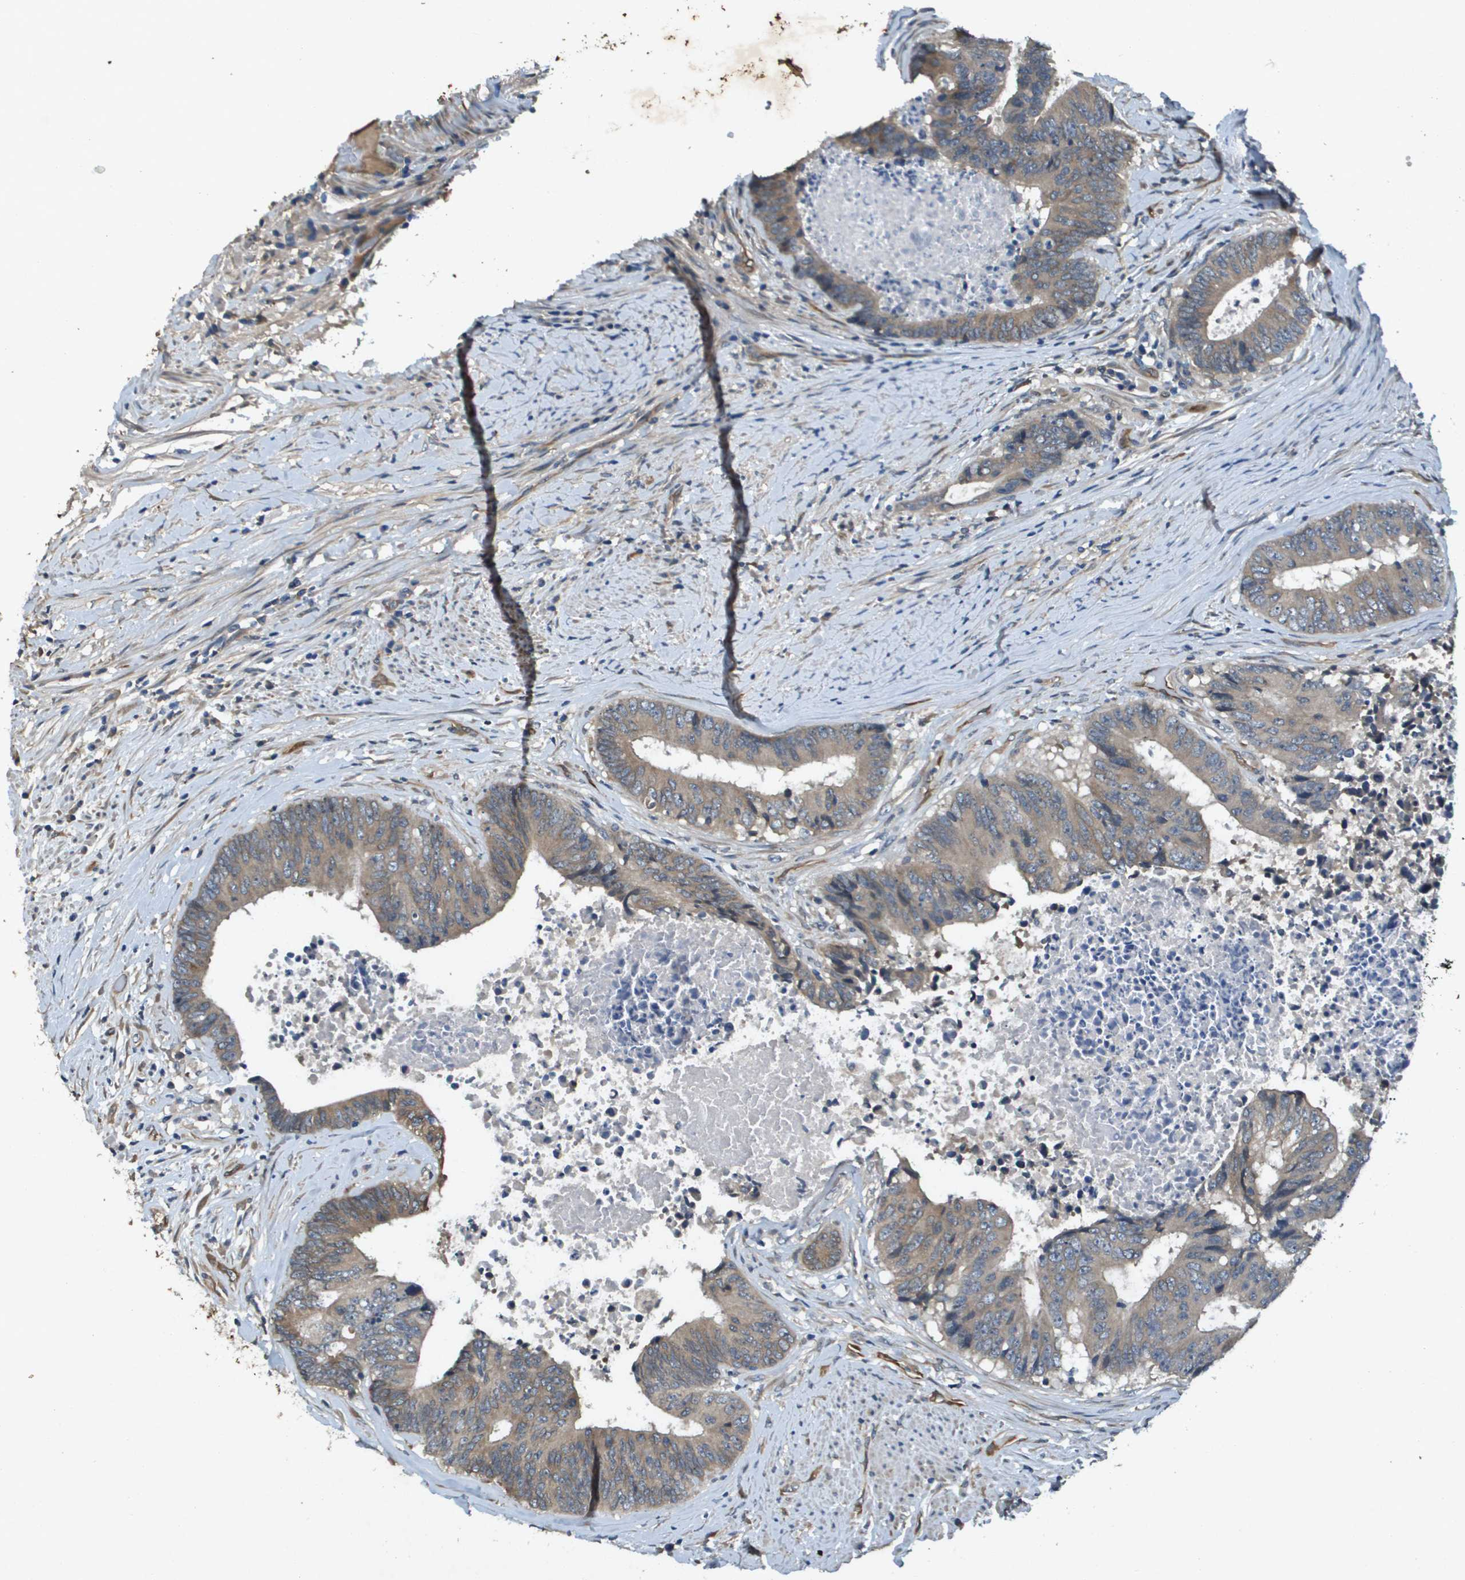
{"staining": {"intensity": "moderate", "quantity": ">75%", "location": "cytoplasmic/membranous"}, "tissue": "colorectal cancer", "cell_type": "Tumor cells", "image_type": "cancer", "snomed": [{"axis": "morphology", "description": "Adenocarcinoma, NOS"}, {"axis": "topography", "description": "Rectum"}], "caption": "Immunohistochemical staining of human adenocarcinoma (colorectal) exhibits medium levels of moderate cytoplasmic/membranous protein positivity in about >75% of tumor cells.", "gene": "PGAP3", "patient": {"sex": "male", "age": 72}}